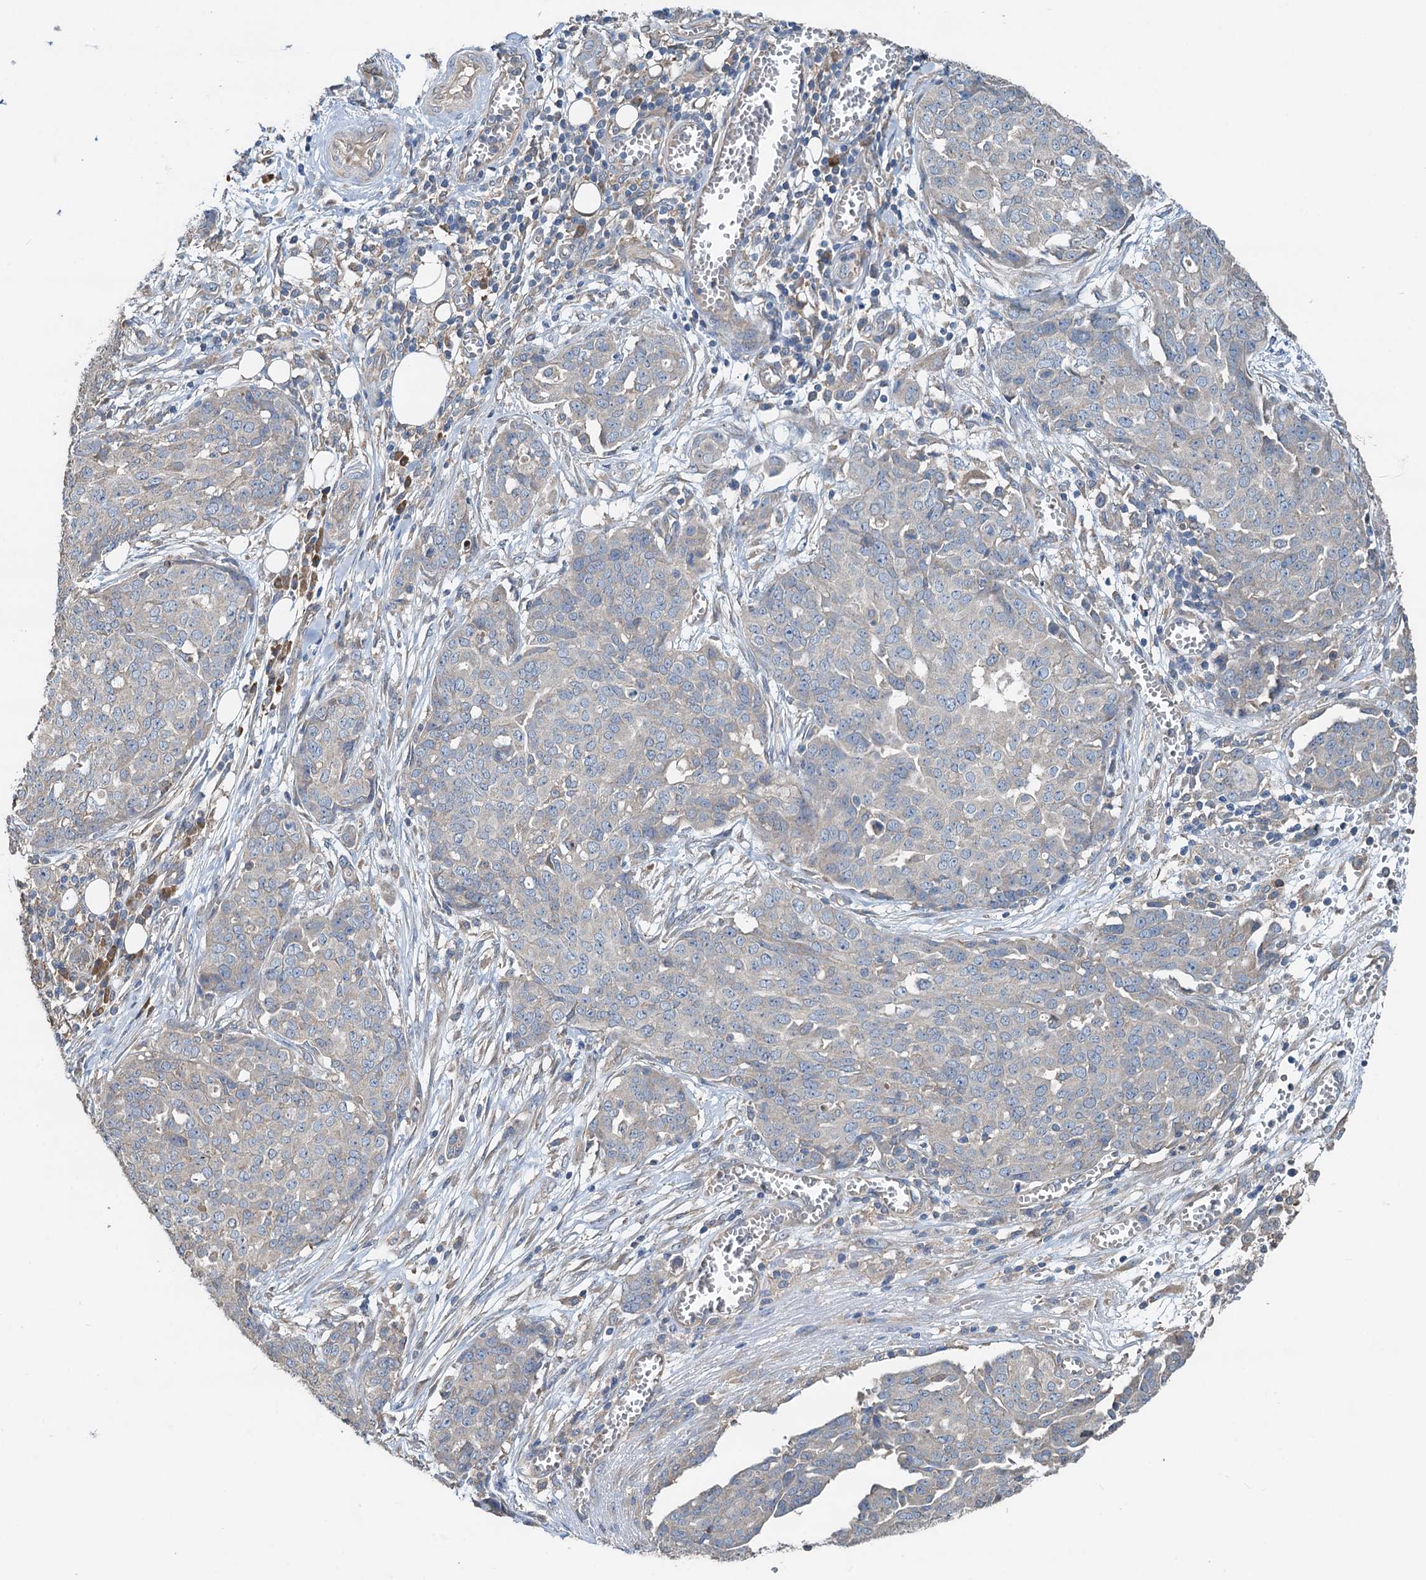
{"staining": {"intensity": "negative", "quantity": "none", "location": "none"}, "tissue": "ovarian cancer", "cell_type": "Tumor cells", "image_type": "cancer", "snomed": [{"axis": "morphology", "description": "Cystadenocarcinoma, serous, NOS"}, {"axis": "topography", "description": "Soft tissue"}, {"axis": "topography", "description": "Ovary"}], "caption": "DAB immunohistochemical staining of human ovarian cancer shows no significant staining in tumor cells.", "gene": "HYI", "patient": {"sex": "female", "age": 57}}